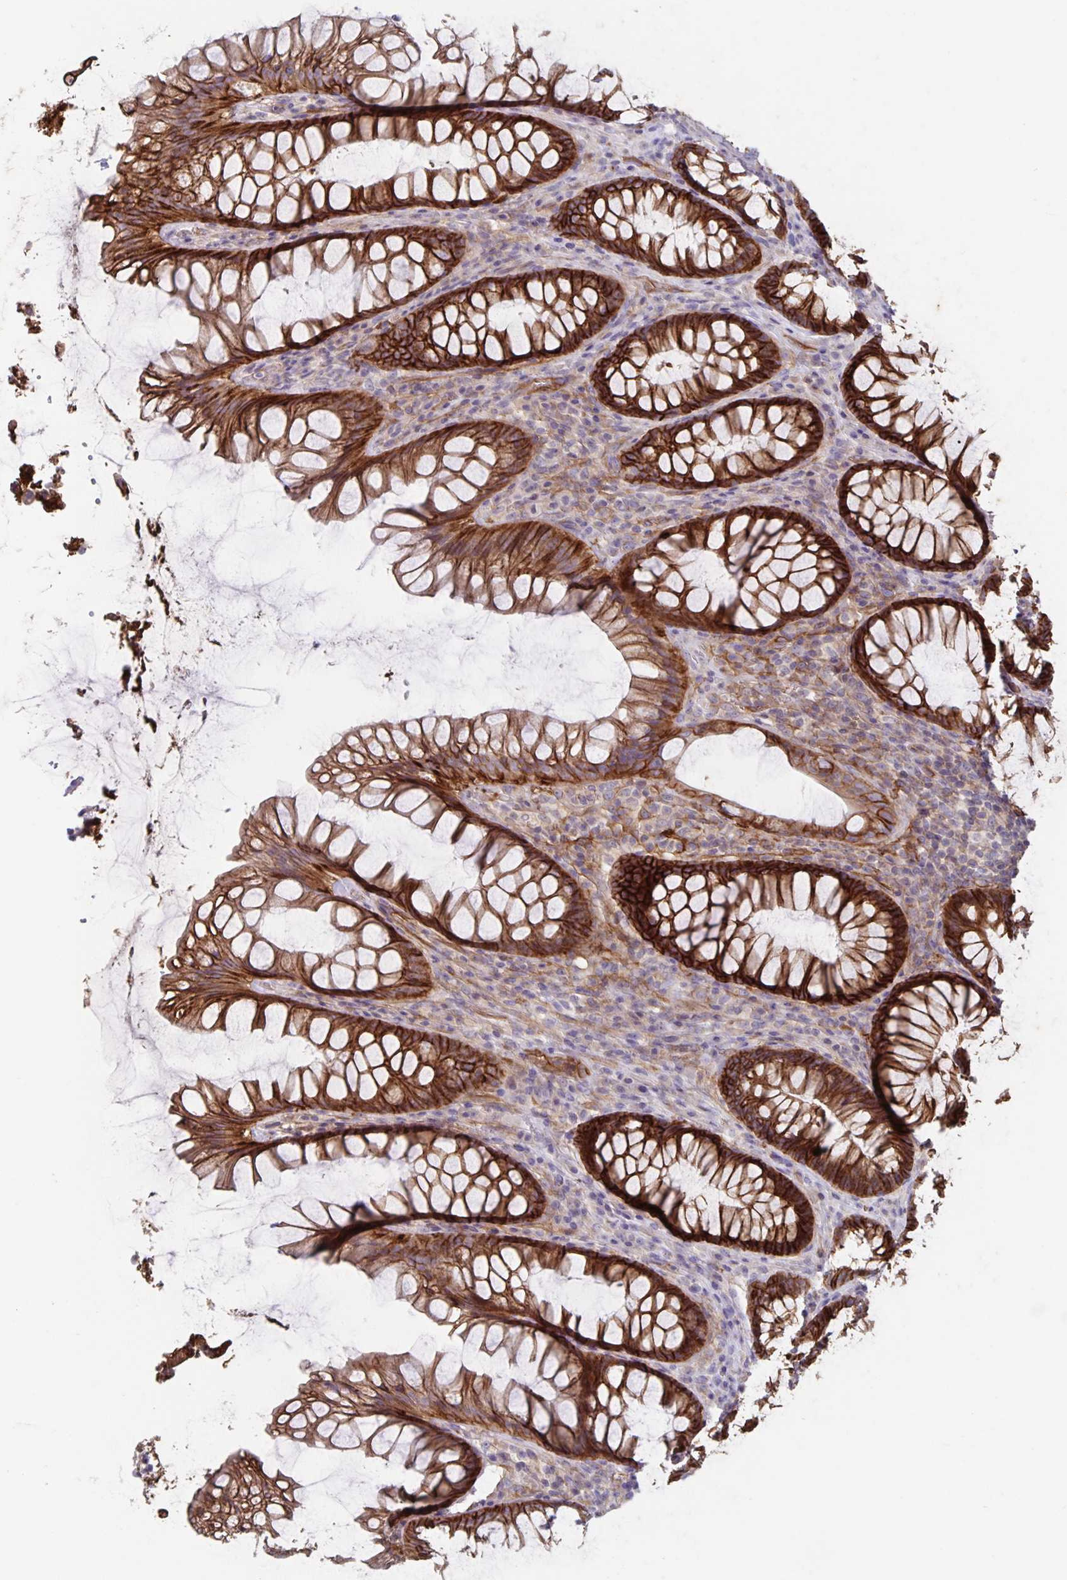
{"staining": {"intensity": "strong", "quantity": ">75%", "location": "cytoplasmic/membranous"}, "tissue": "rectum", "cell_type": "Glandular cells", "image_type": "normal", "snomed": [{"axis": "morphology", "description": "Normal tissue, NOS"}, {"axis": "topography", "description": "Rectum"}], "caption": "Strong cytoplasmic/membranous protein staining is seen in approximately >75% of glandular cells in rectum. (DAB (3,3'-diaminobenzidine) IHC, brown staining for protein, blue staining for nuclei).", "gene": "ITGA2", "patient": {"sex": "male", "age": 72}}